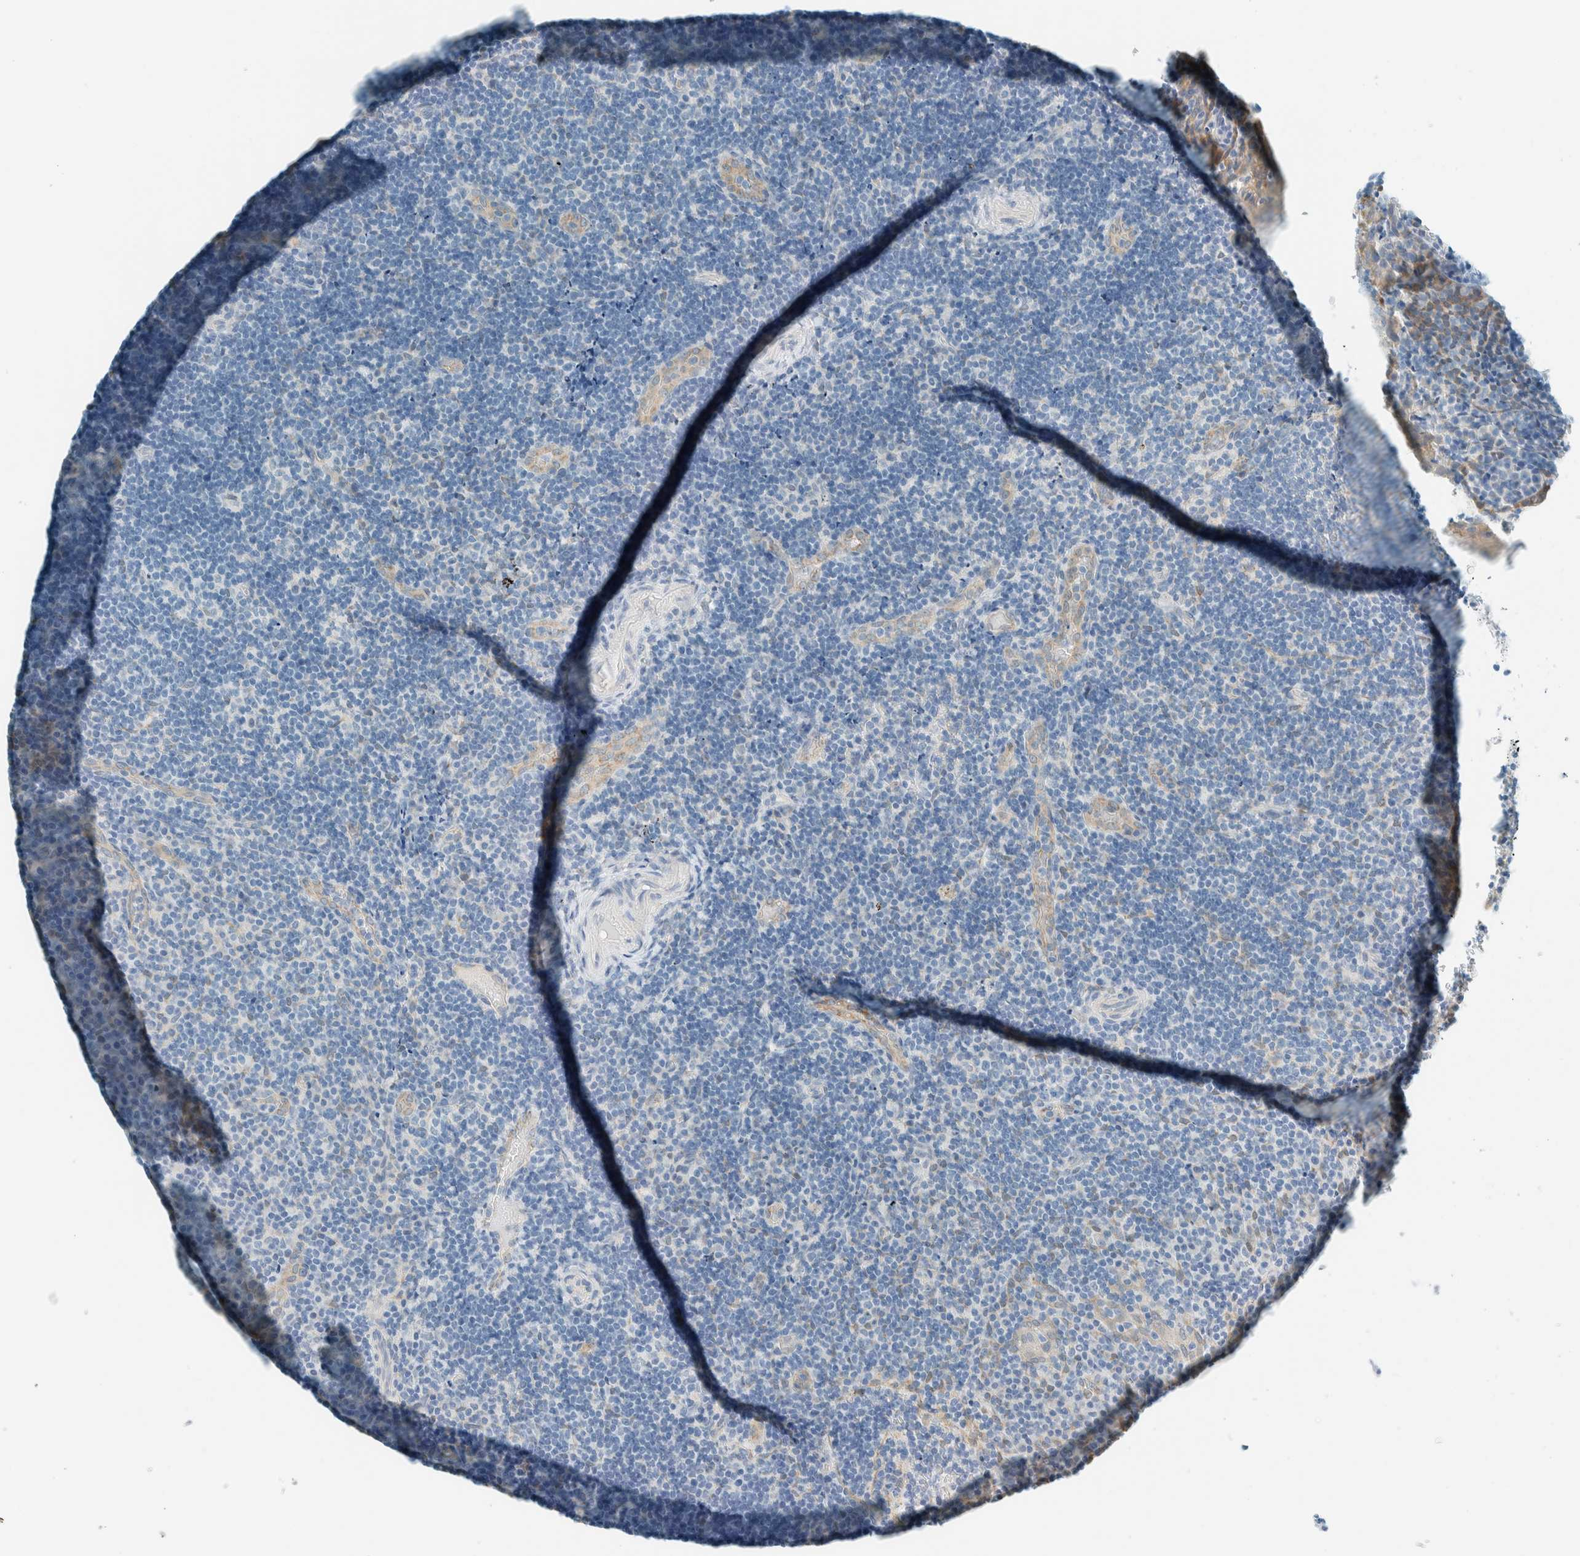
{"staining": {"intensity": "negative", "quantity": "none", "location": "none"}, "tissue": "lymphoma", "cell_type": "Tumor cells", "image_type": "cancer", "snomed": [{"axis": "morphology", "description": "Malignant lymphoma, non-Hodgkin's type, High grade"}, {"axis": "topography", "description": "Tonsil"}], "caption": "This photomicrograph is of lymphoma stained with immunohistochemistry (IHC) to label a protein in brown with the nuclei are counter-stained blue. There is no staining in tumor cells.", "gene": "ALDH7A1", "patient": {"sex": "female", "age": 36}}